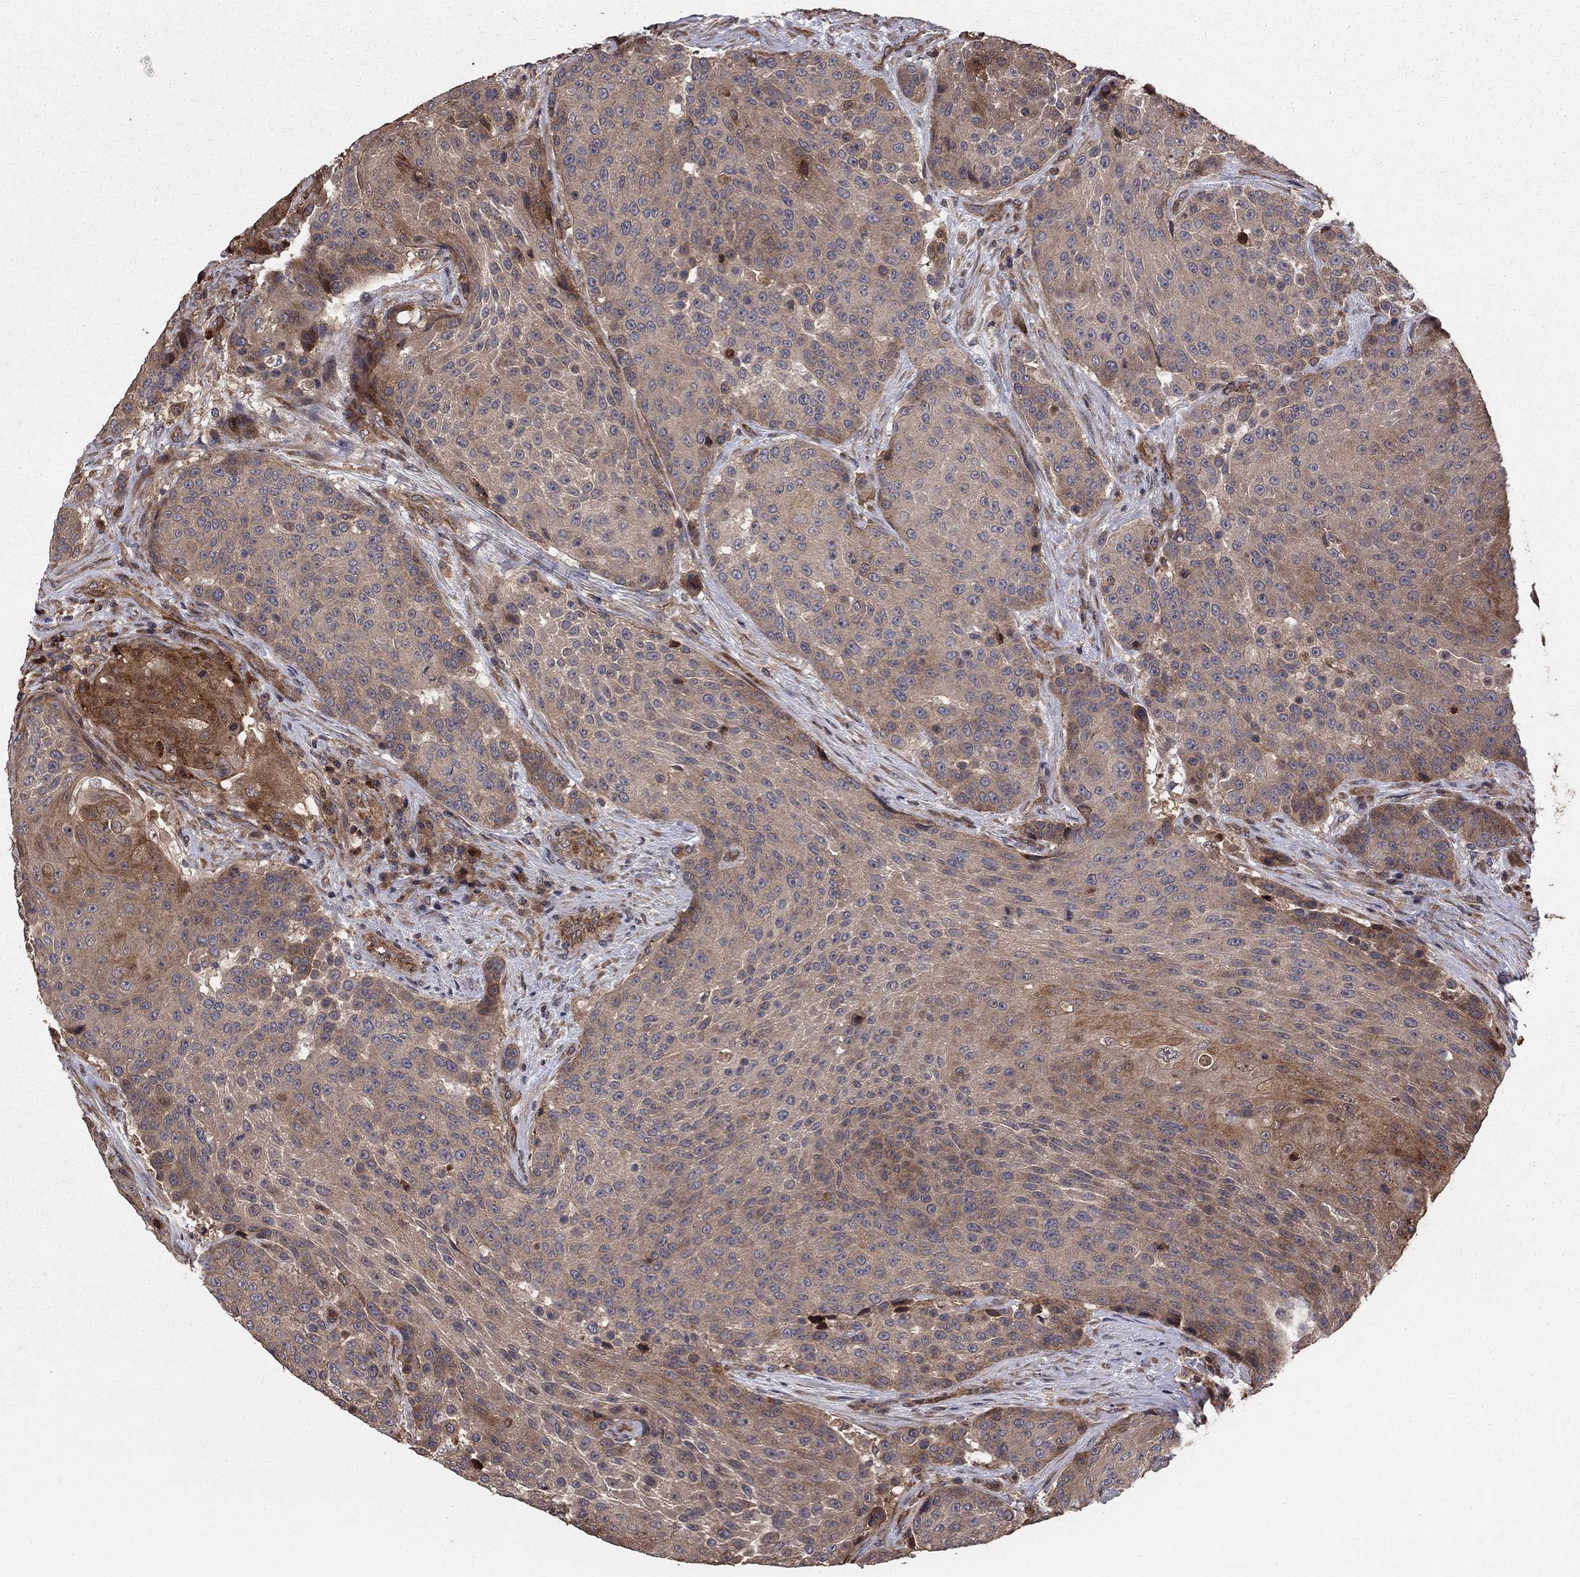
{"staining": {"intensity": "weak", "quantity": "<25%", "location": "cytoplasmic/membranous"}, "tissue": "urothelial cancer", "cell_type": "Tumor cells", "image_type": "cancer", "snomed": [{"axis": "morphology", "description": "Urothelial carcinoma, High grade"}, {"axis": "topography", "description": "Urinary bladder"}], "caption": "IHC micrograph of neoplastic tissue: human high-grade urothelial carcinoma stained with DAB exhibits no significant protein staining in tumor cells.", "gene": "GYG1", "patient": {"sex": "female", "age": 63}}